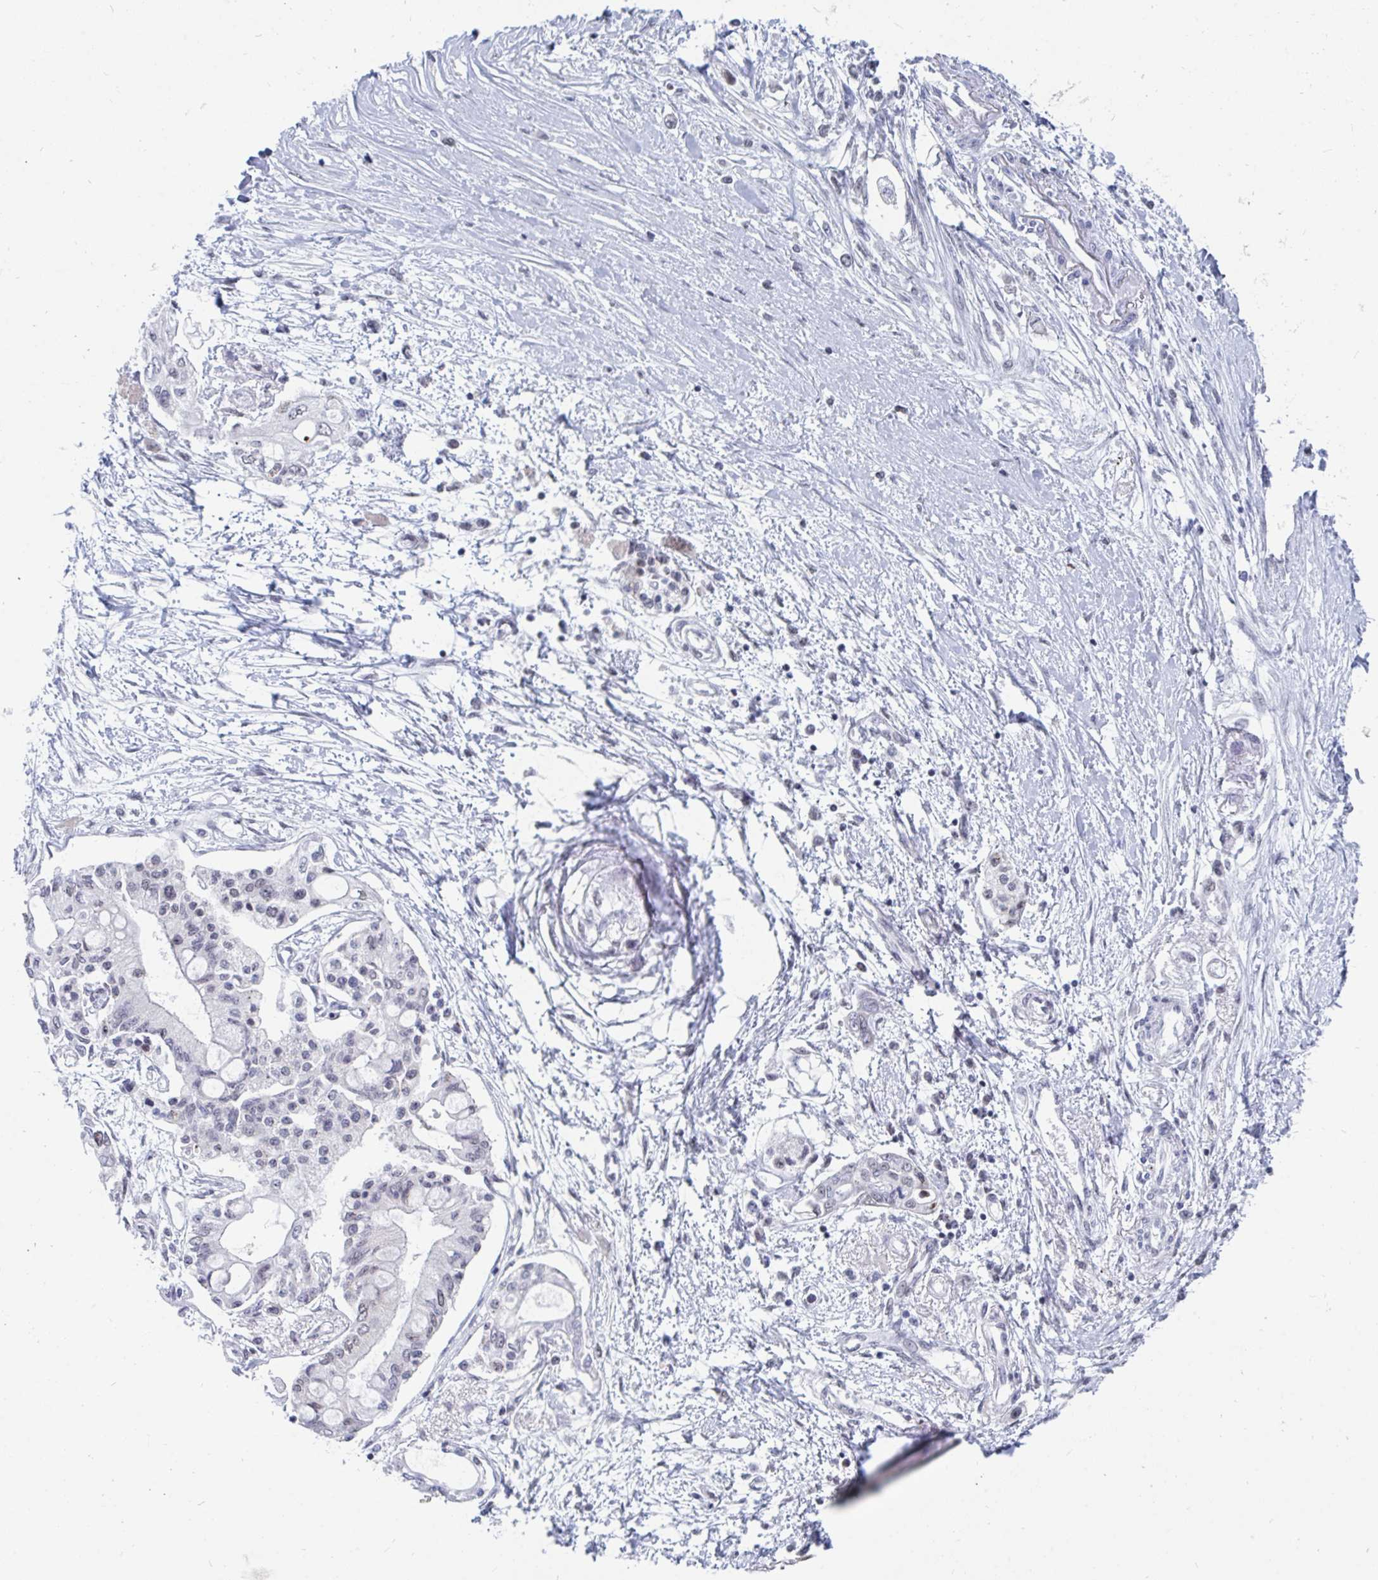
{"staining": {"intensity": "weak", "quantity": "<25%", "location": "nuclear"}, "tissue": "pancreatic cancer", "cell_type": "Tumor cells", "image_type": "cancer", "snomed": [{"axis": "morphology", "description": "Adenocarcinoma, NOS"}, {"axis": "topography", "description": "Pancreas"}], "caption": "Immunohistochemistry histopathology image of neoplastic tissue: pancreatic cancer stained with DAB displays no significant protein positivity in tumor cells.", "gene": "TRIP12", "patient": {"sex": "female", "age": 77}}